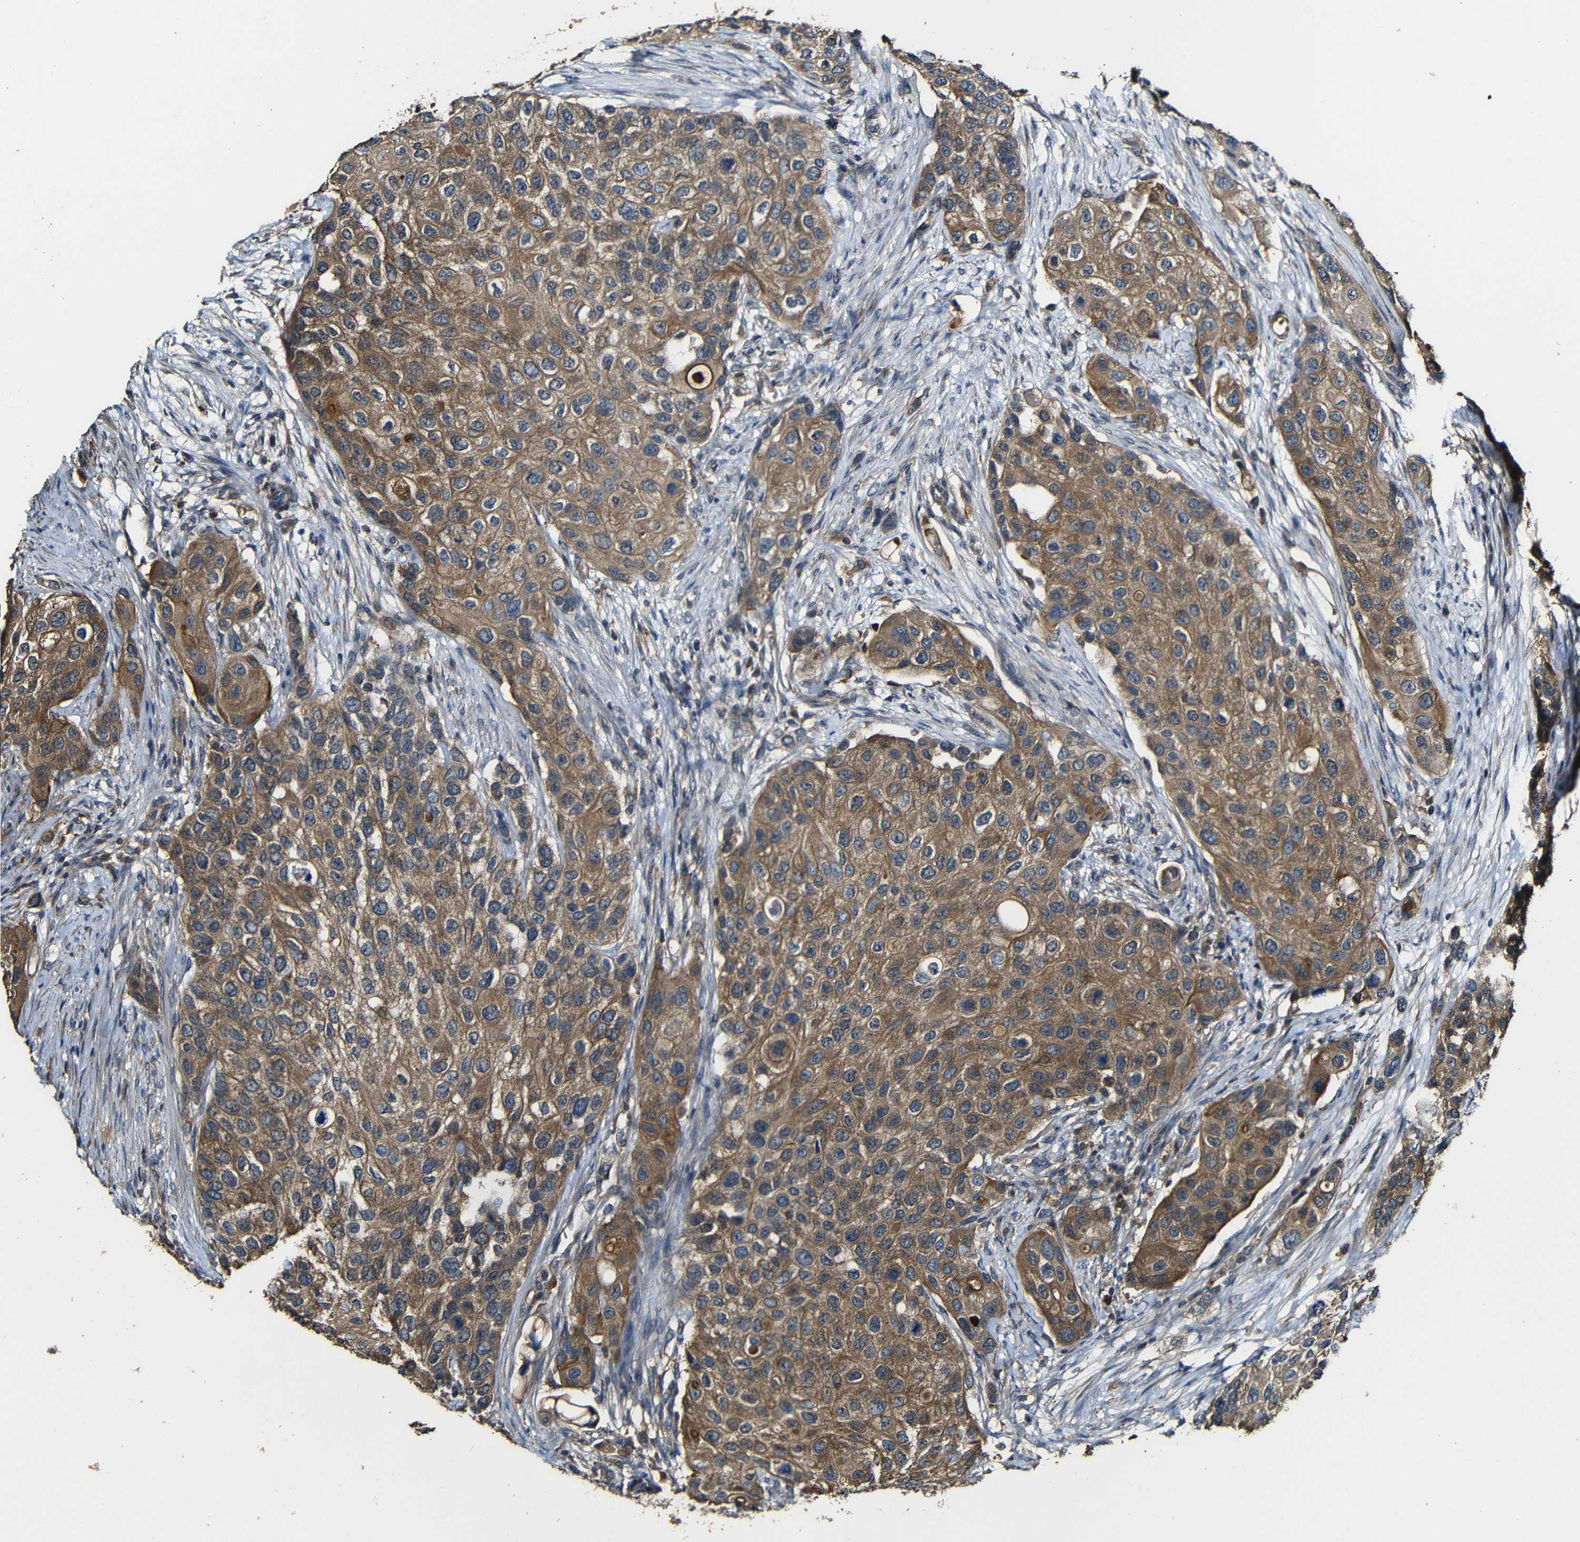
{"staining": {"intensity": "moderate", "quantity": ">75%", "location": "cytoplasmic/membranous"}, "tissue": "urothelial cancer", "cell_type": "Tumor cells", "image_type": "cancer", "snomed": [{"axis": "morphology", "description": "Urothelial carcinoma, High grade"}, {"axis": "topography", "description": "Urinary bladder"}], "caption": "Moderate cytoplasmic/membranous expression is present in approximately >75% of tumor cells in urothelial carcinoma (high-grade). The staining was performed using DAB to visualize the protein expression in brown, while the nuclei were stained in blue with hematoxylin (Magnification: 20x).", "gene": "CASP8", "patient": {"sex": "female", "age": 56}}